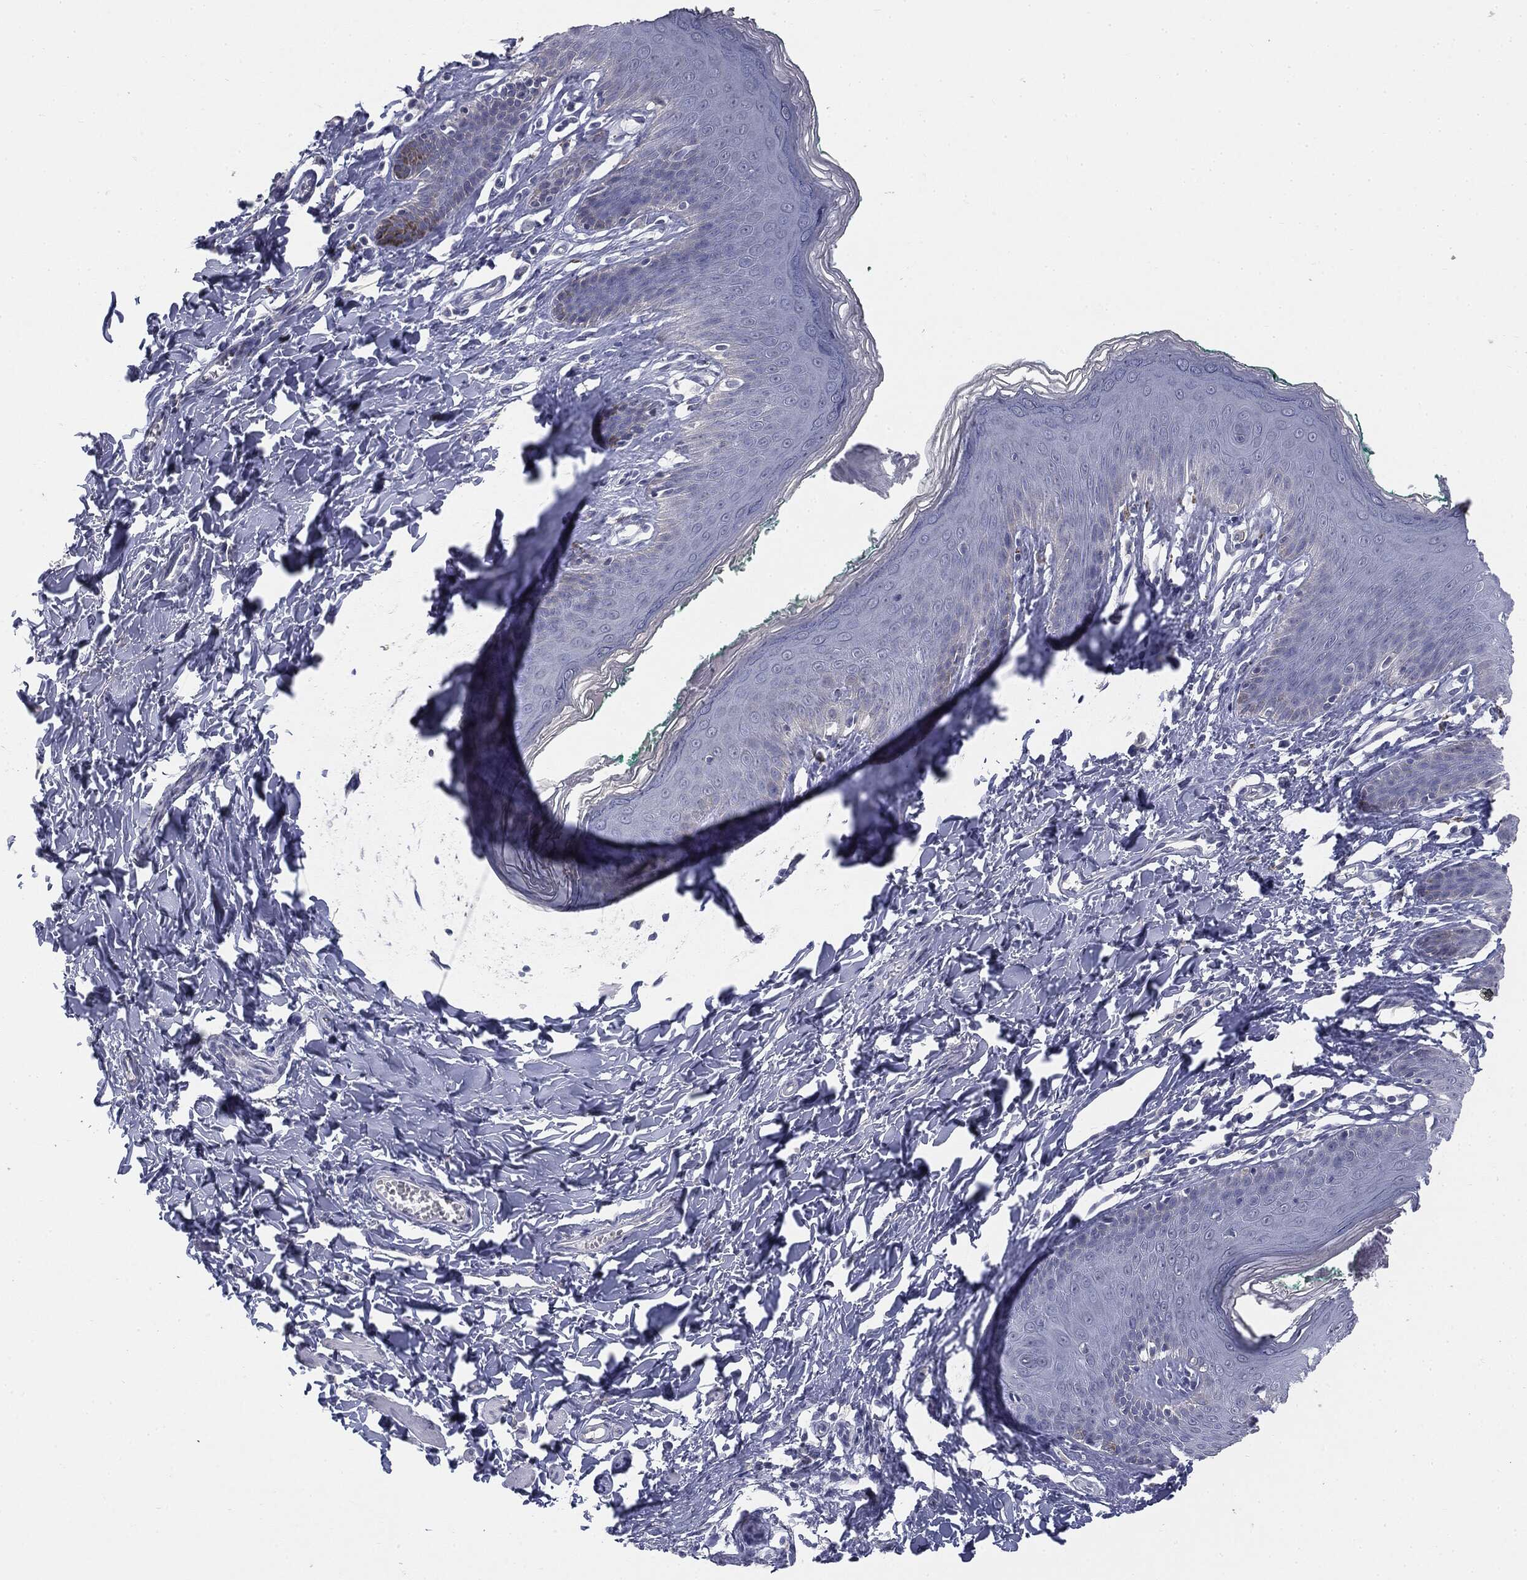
{"staining": {"intensity": "negative", "quantity": "none", "location": "none"}, "tissue": "skin", "cell_type": "Epidermal cells", "image_type": "normal", "snomed": [{"axis": "morphology", "description": "Normal tissue, NOS"}, {"axis": "topography", "description": "Vulva"}], "caption": "The micrograph demonstrates no staining of epidermal cells in unremarkable skin. (Brightfield microscopy of DAB (3,3'-diaminobenzidine) IHC at high magnification).", "gene": "MUC1", "patient": {"sex": "female", "age": 66}}